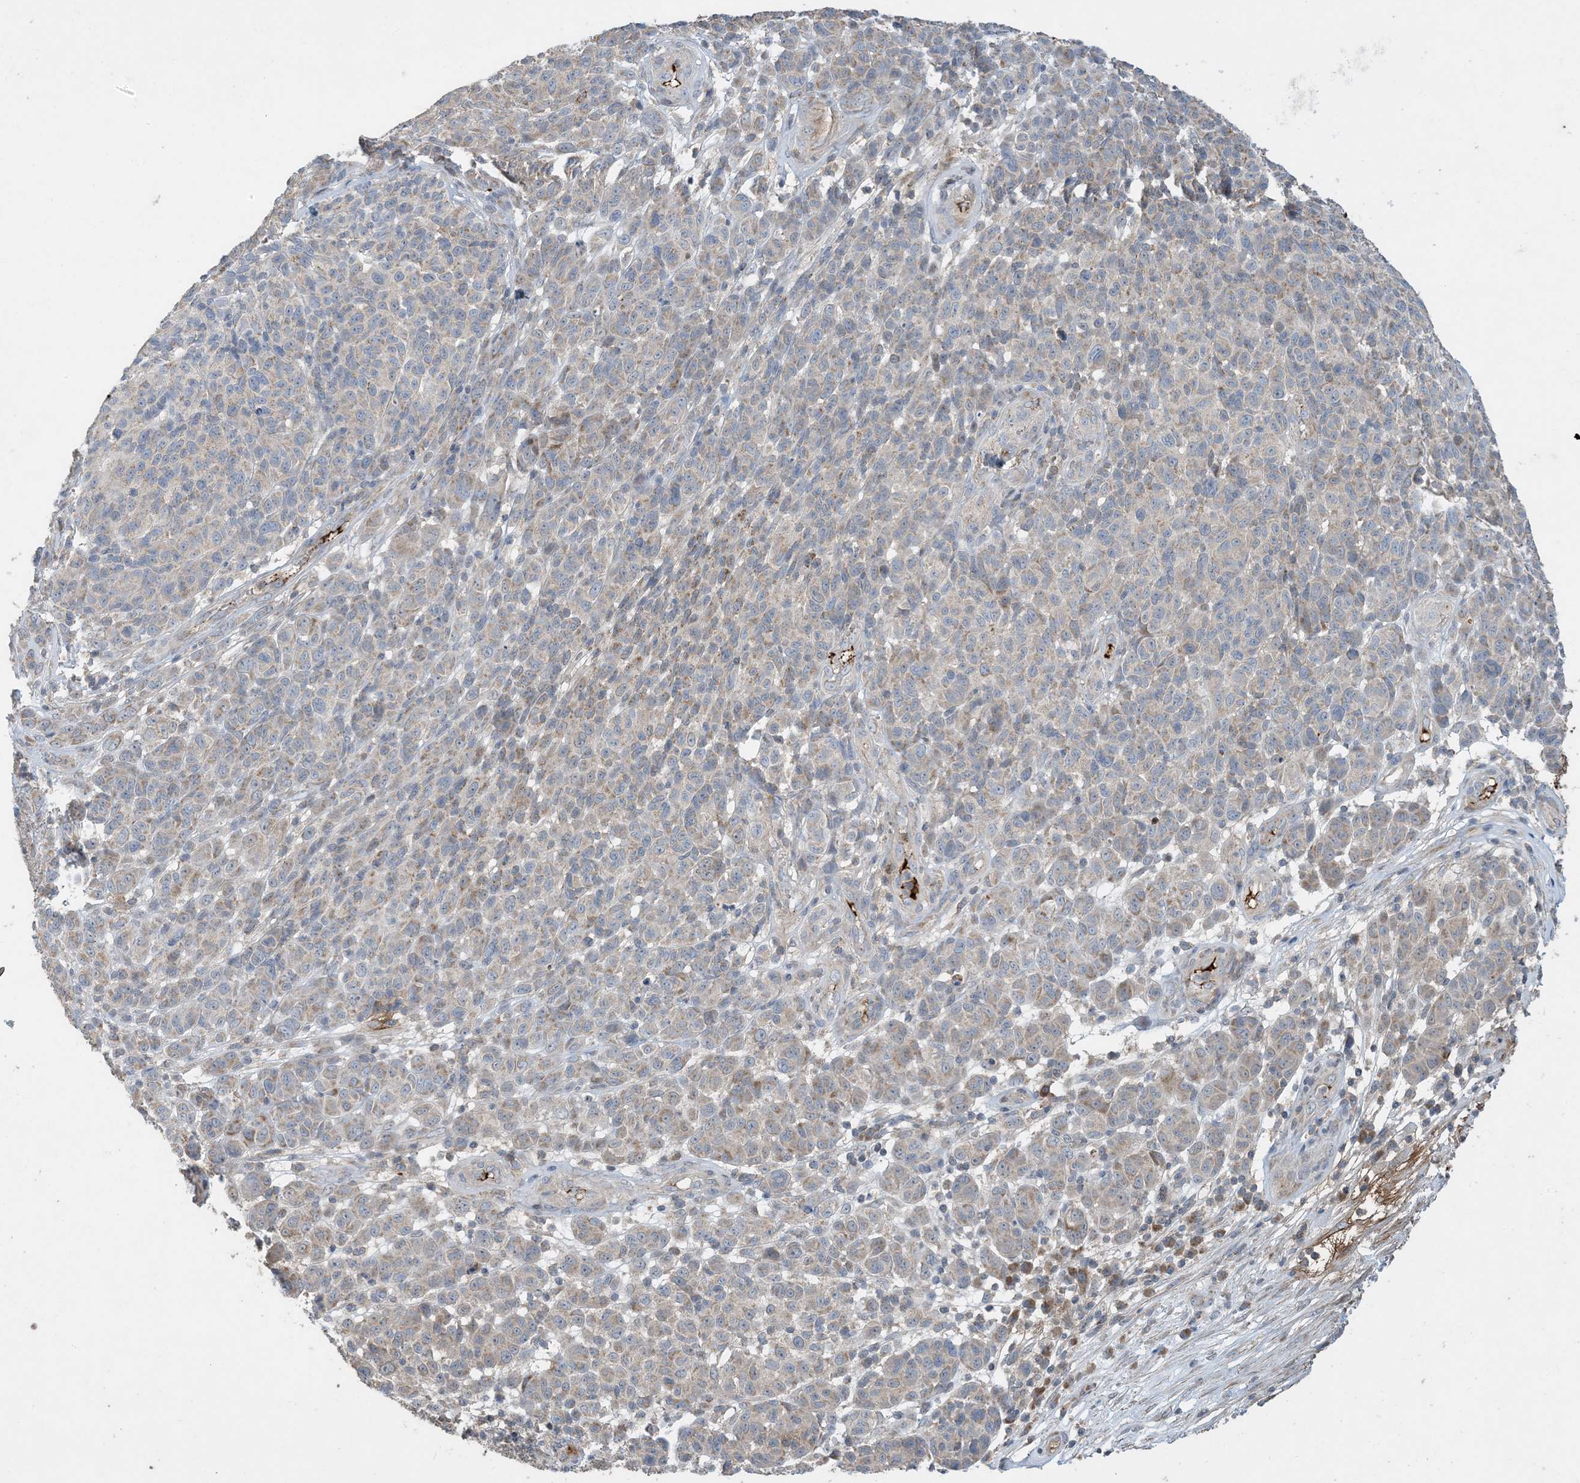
{"staining": {"intensity": "weak", "quantity": "<25%", "location": "cytoplasmic/membranous"}, "tissue": "melanoma", "cell_type": "Tumor cells", "image_type": "cancer", "snomed": [{"axis": "morphology", "description": "Malignant melanoma, NOS"}, {"axis": "topography", "description": "Skin"}], "caption": "There is no significant staining in tumor cells of malignant melanoma.", "gene": "ECHDC1", "patient": {"sex": "male", "age": 49}}